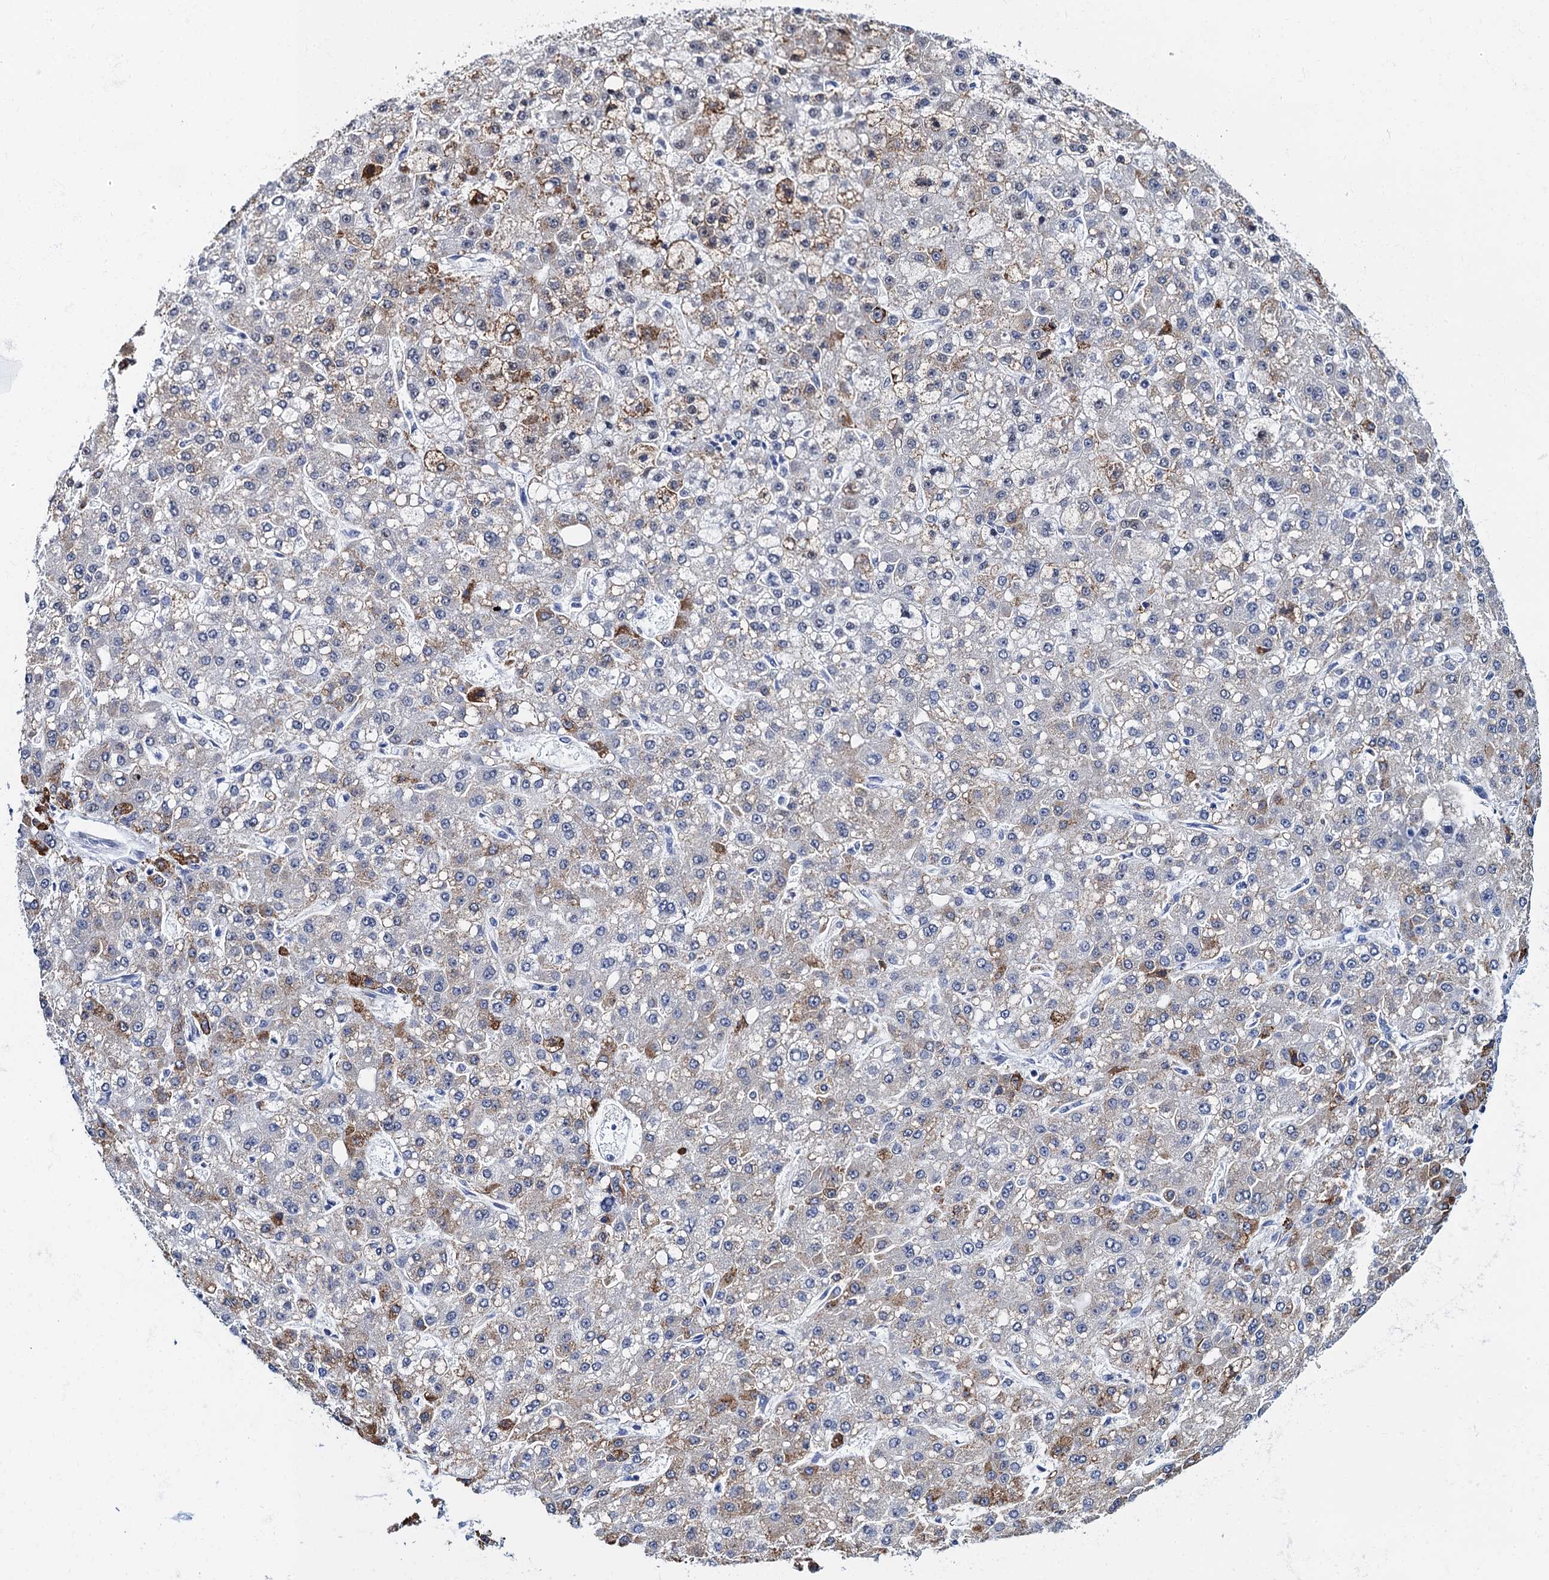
{"staining": {"intensity": "moderate", "quantity": "<25%", "location": "cytoplasmic/membranous"}, "tissue": "liver cancer", "cell_type": "Tumor cells", "image_type": "cancer", "snomed": [{"axis": "morphology", "description": "Carcinoma, Hepatocellular, NOS"}, {"axis": "topography", "description": "Liver"}], "caption": "Immunohistochemistry (DAB) staining of liver cancer (hepatocellular carcinoma) exhibits moderate cytoplasmic/membranous protein expression in approximately <25% of tumor cells.", "gene": "SLC7A10", "patient": {"sex": "male", "age": 67}}